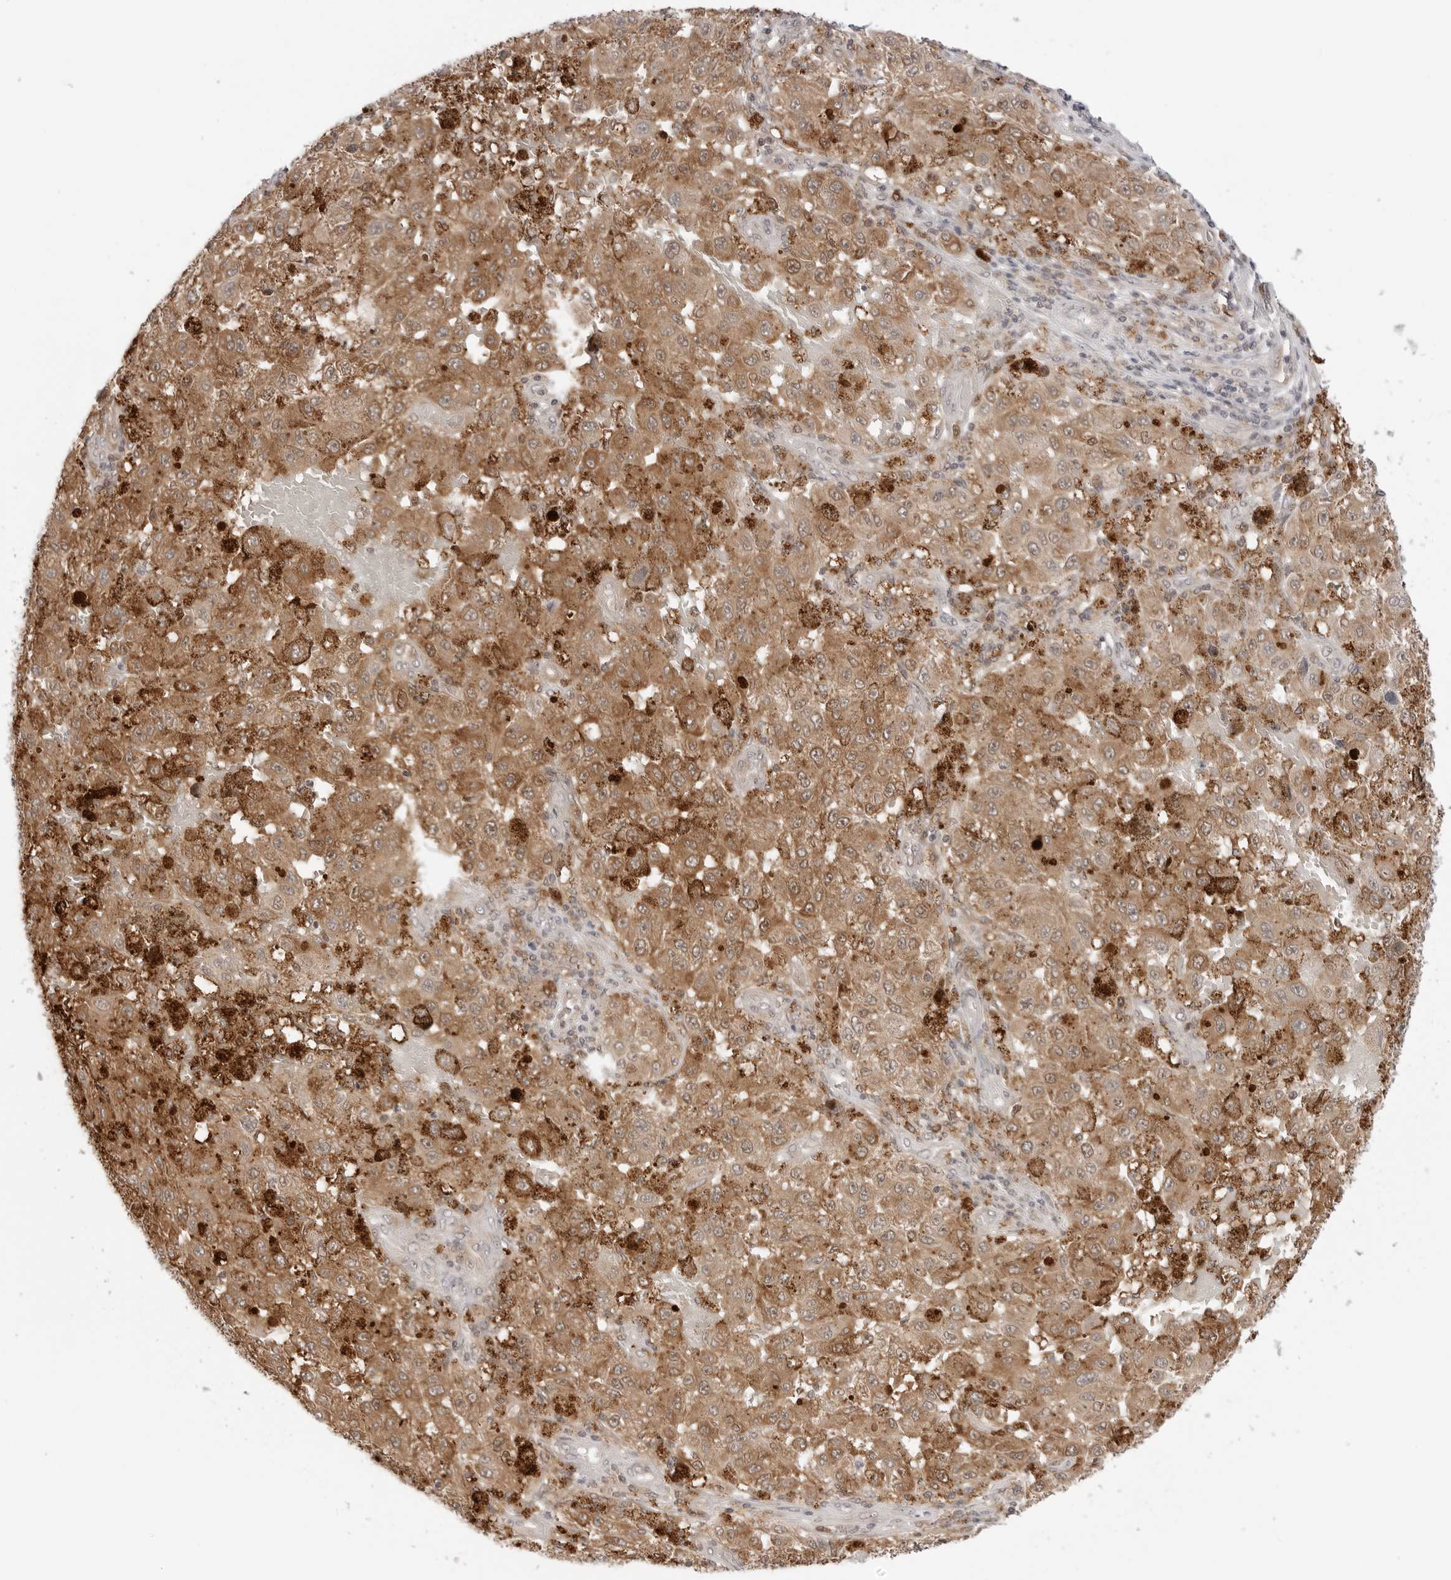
{"staining": {"intensity": "moderate", "quantity": ">75%", "location": "cytoplasmic/membranous"}, "tissue": "melanoma", "cell_type": "Tumor cells", "image_type": "cancer", "snomed": [{"axis": "morphology", "description": "Malignant melanoma, NOS"}, {"axis": "topography", "description": "Skin"}], "caption": "Human melanoma stained for a protein (brown) displays moderate cytoplasmic/membranous positive staining in approximately >75% of tumor cells.", "gene": "NUDC", "patient": {"sex": "female", "age": 64}}